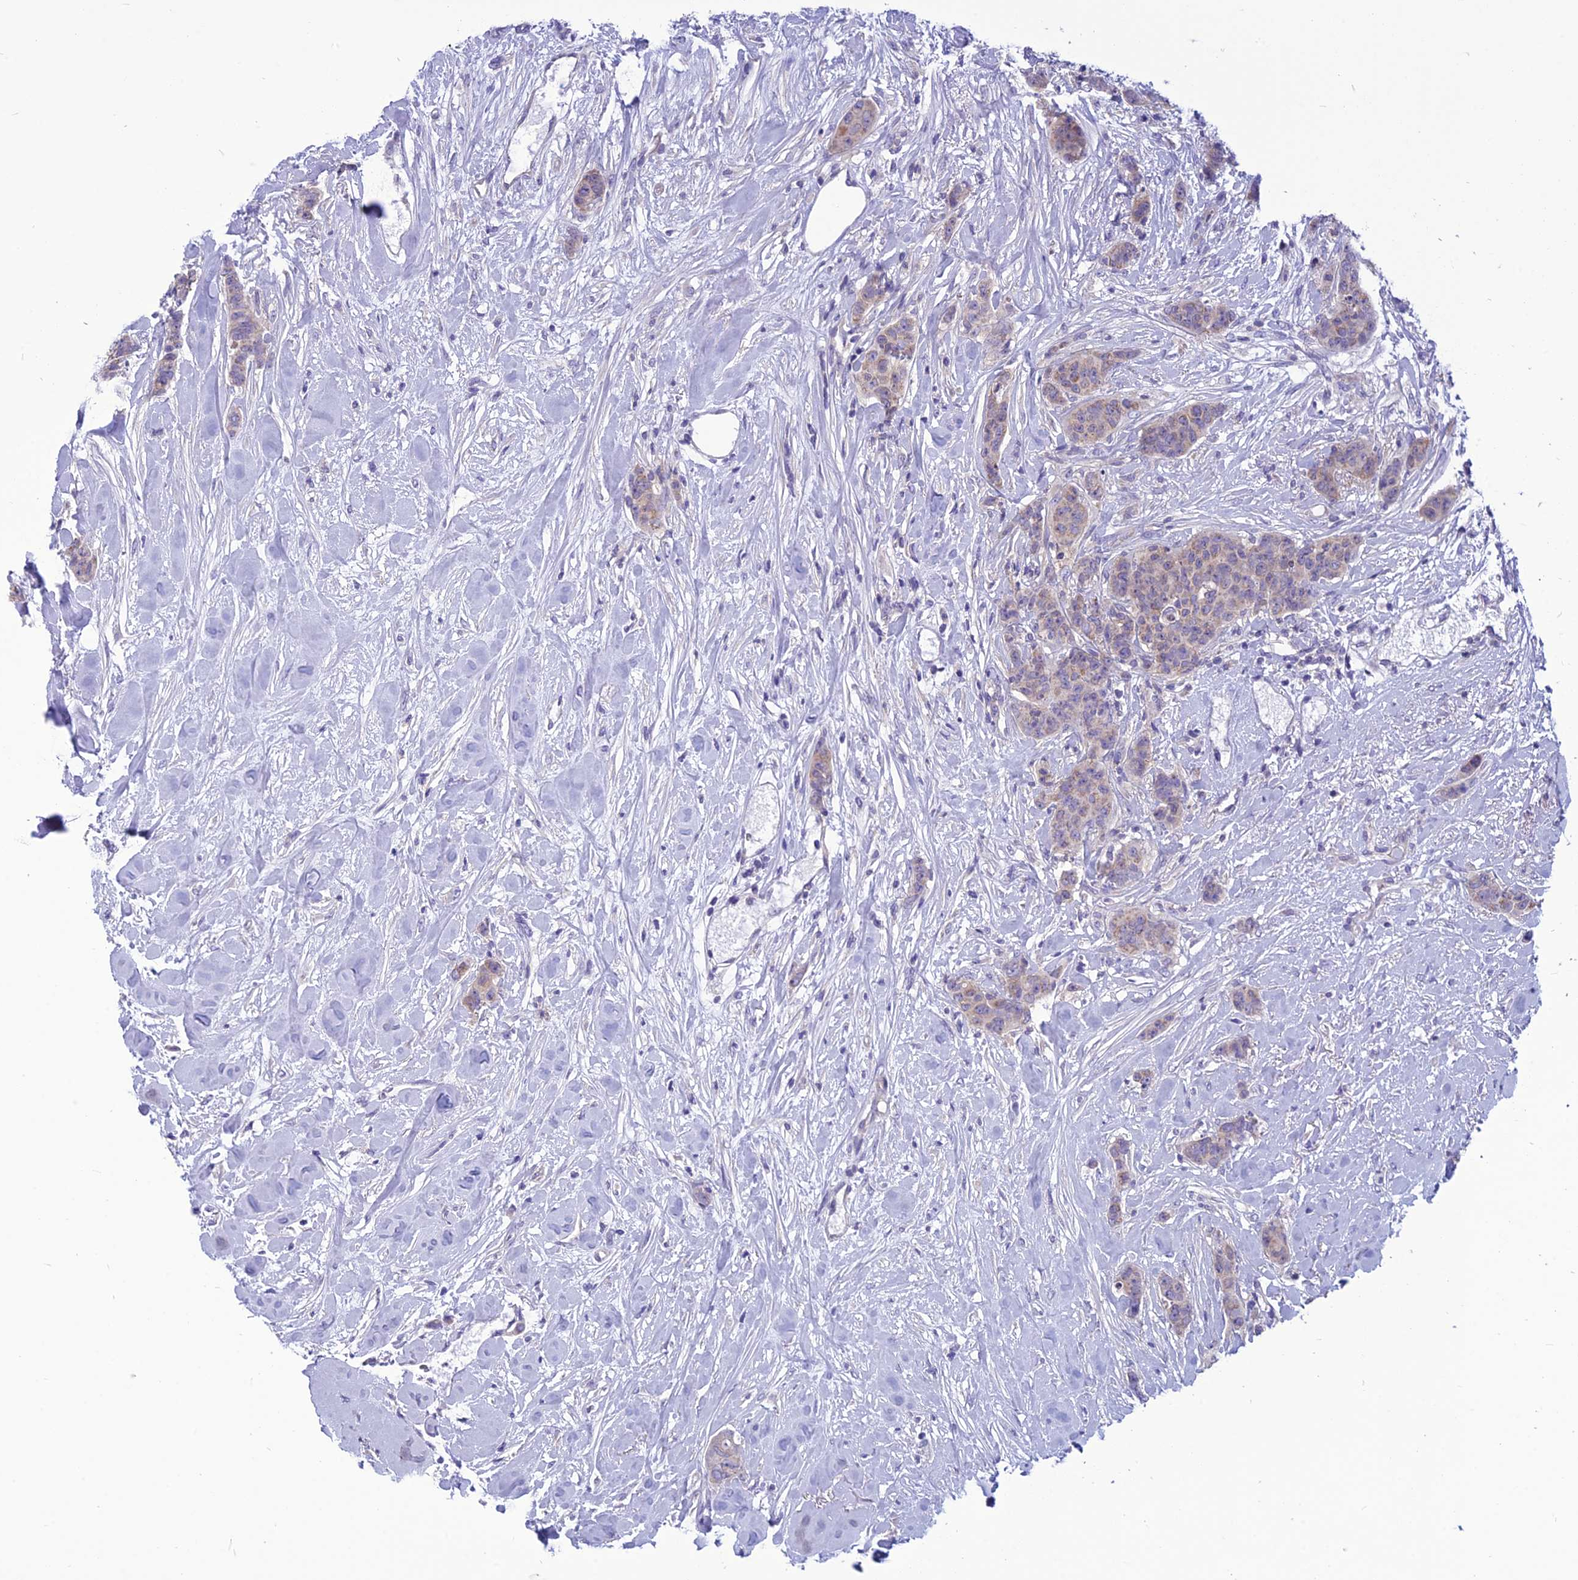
{"staining": {"intensity": "weak", "quantity": "<25%", "location": "cytoplasmic/membranous"}, "tissue": "breast cancer", "cell_type": "Tumor cells", "image_type": "cancer", "snomed": [{"axis": "morphology", "description": "Duct carcinoma"}, {"axis": "topography", "description": "Breast"}], "caption": "Photomicrograph shows no significant protein expression in tumor cells of breast invasive ductal carcinoma.", "gene": "PSMF1", "patient": {"sex": "female", "age": 40}}